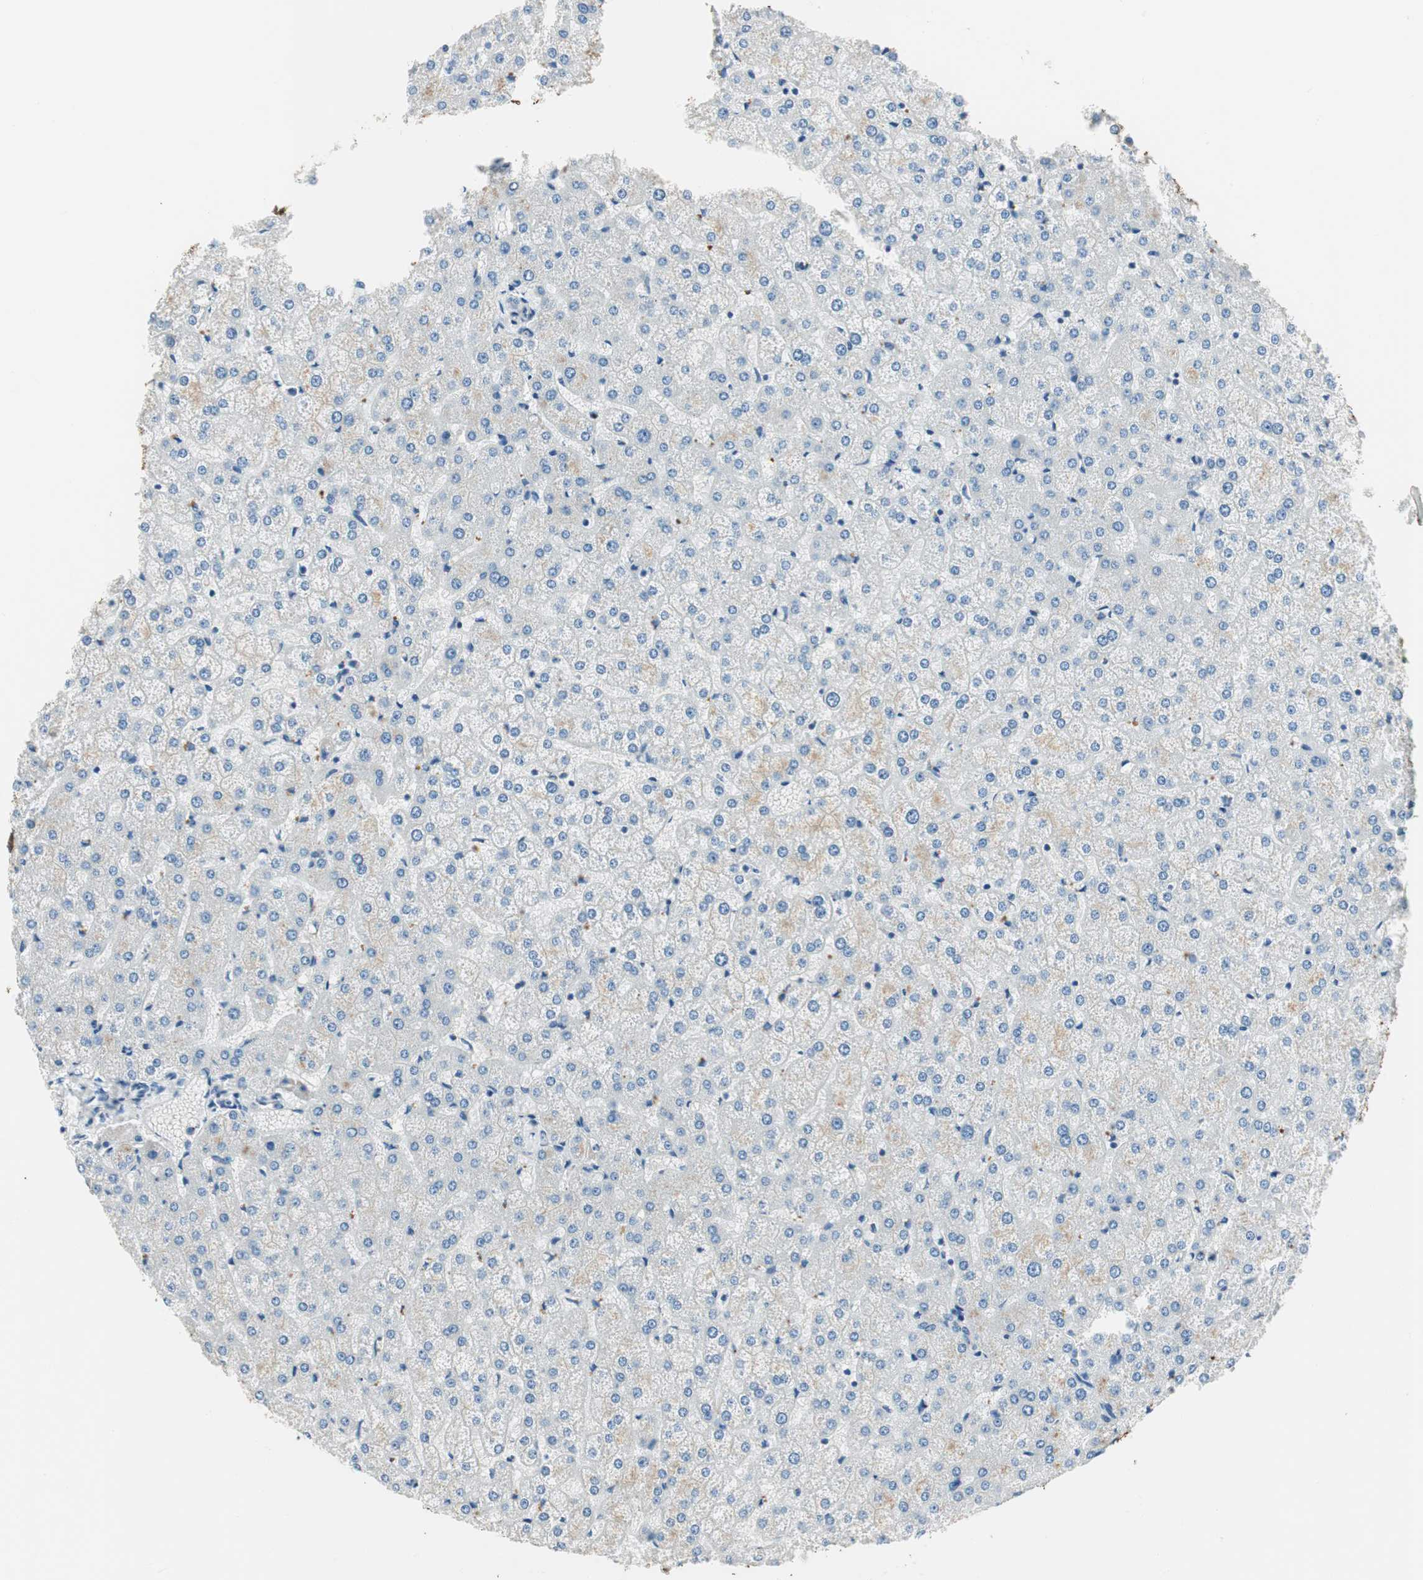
{"staining": {"intensity": "negative", "quantity": "none", "location": "none"}, "tissue": "liver", "cell_type": "Cholangiocytes", "image_type": "normal", "snomed": [{"axis": "morphology", "description": "Normal tissue, NOS"}, {"axis": "topography", "description": "Liver"}], "caption": "The IHC photomicrograph has no significant staining in cholangiocytes of liver.", "gene": "TMF1", "patient": {"sex": "female", "age": 32}}